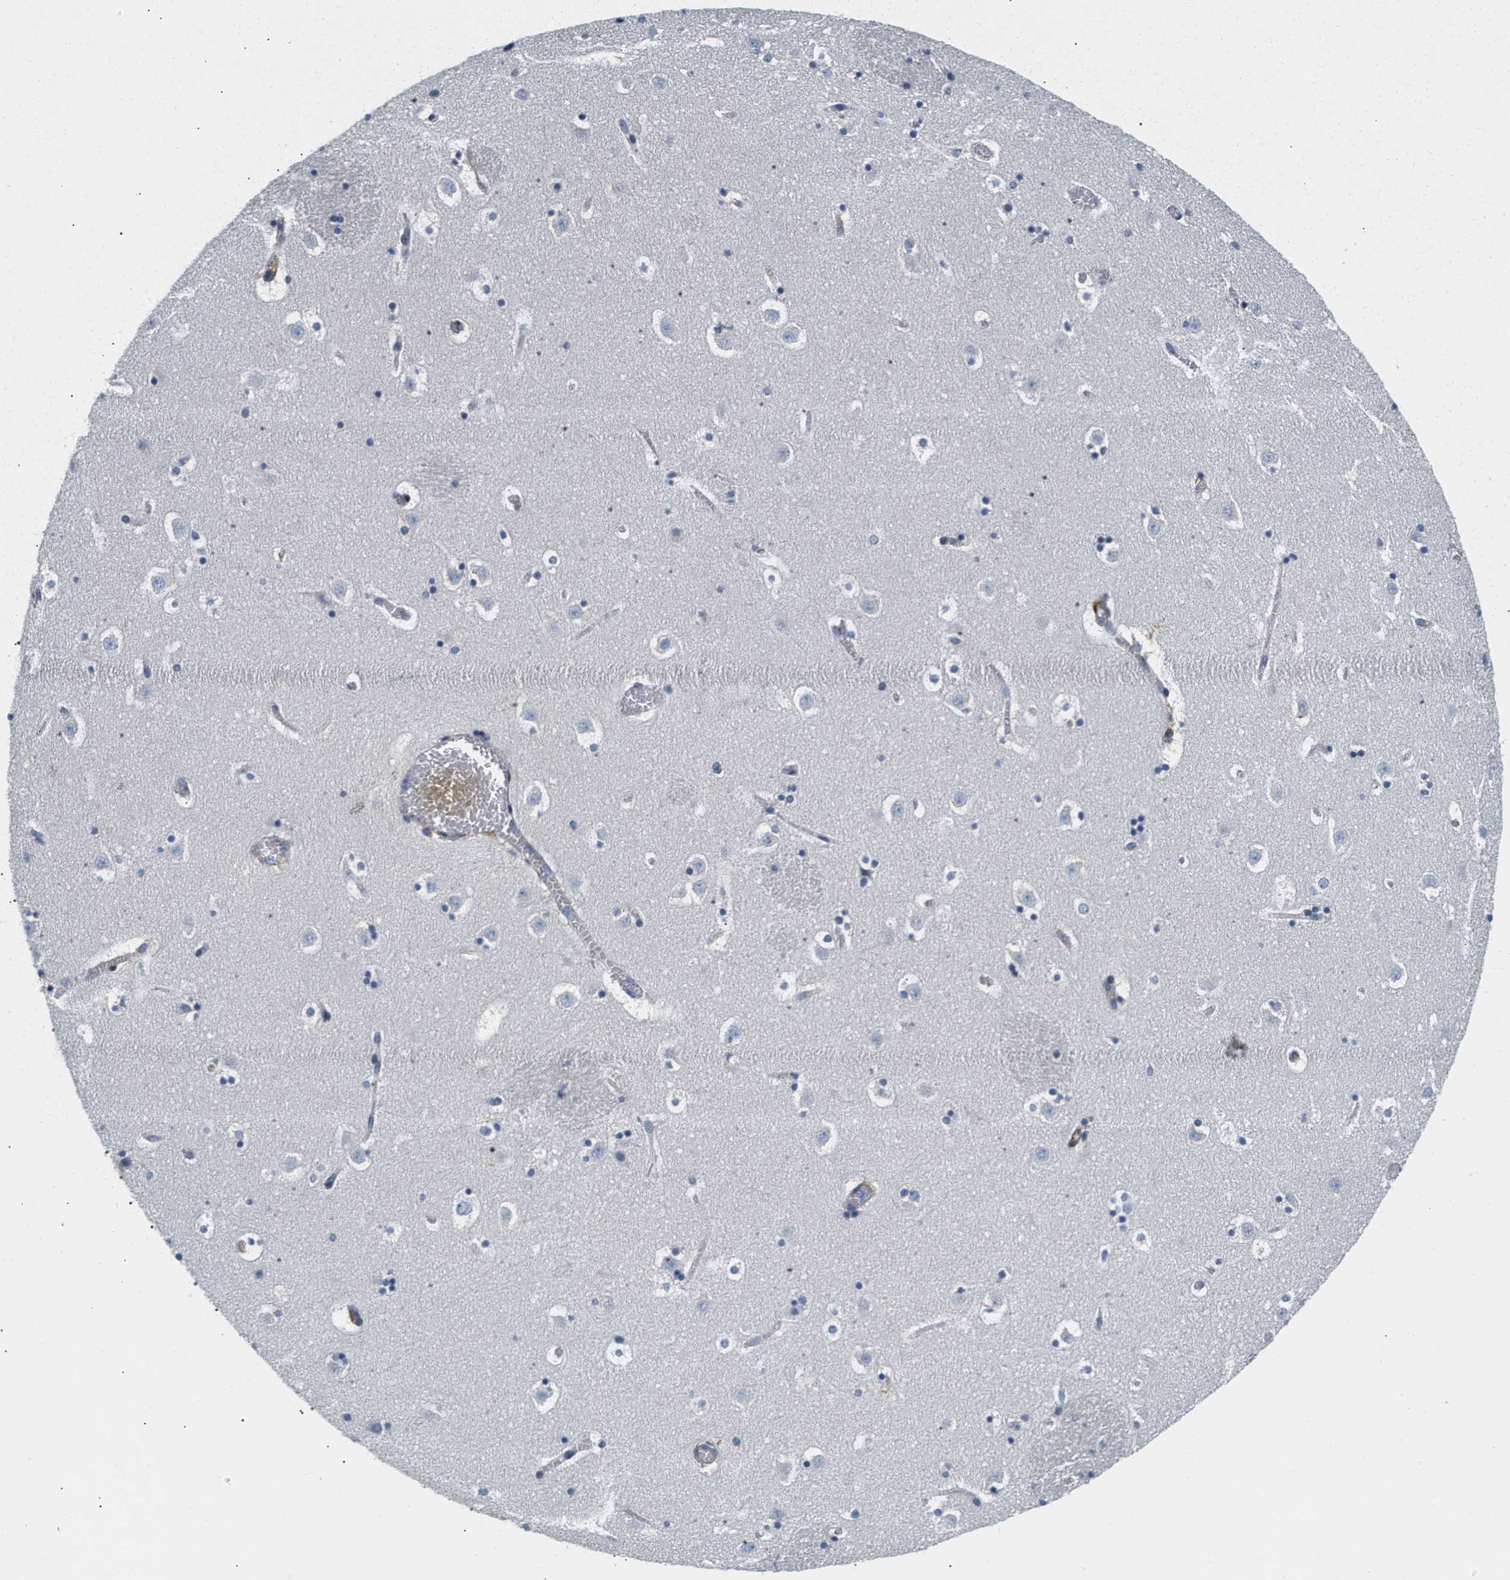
{"staining": {"intensity": "negative", "quantity": "none", "location": "none"}, "tissue": "caudate", "cell_type": "Glial cells", "image_type": "normal", "snomed": [{"axis": "morphology", "description": "Normal tissue, NOS"}, {"axis": "topography", "description": "Lateral ventricle wall"}], "caption": "The micrograph demonstrates no staining of glial cells in benign caudate. The staining is performed using DAB brown chromogen with nuclei counter-stained in using hematoxylin.", "gene": "NSUN7", "patient": {"sex": "male", "age": 45}}